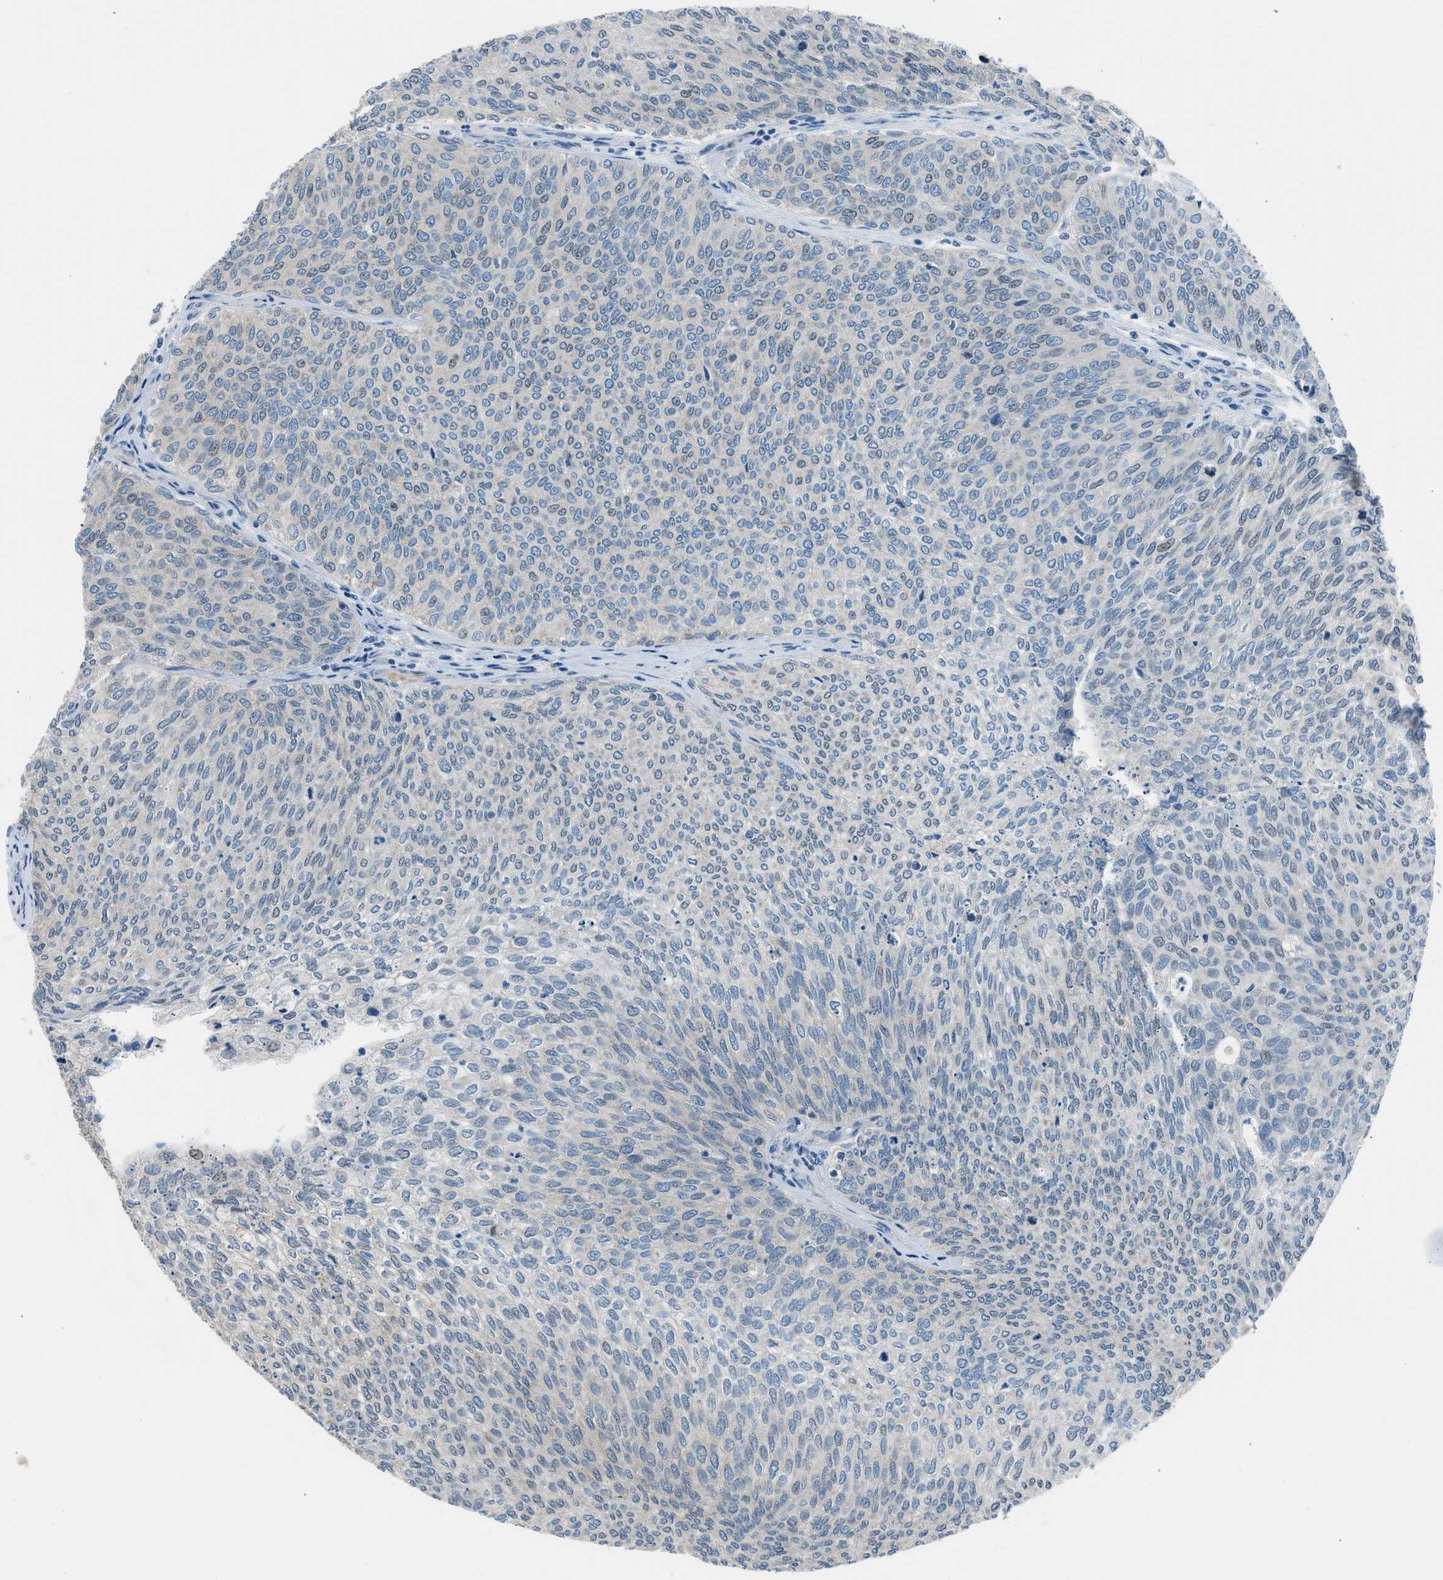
{"staining": {"intensity": "negative", "quantity": "none", "location": "none"}, "tissue": "urothelial cancer", "cell_type": "Tumor cells", "image_type": "cancer", "snomed": [{"axis": "morphology", "description": "Urothelial carcinoma, Low grade"}, {"axis": "topography", "description": "Urinary bladder"}], "caption": "Immunohistochemistry (IHC) of human urothelial cancer displays no staining in tumor cells.", "gene": "LMLN", "patient": {"sex": "female", "age": 79}}